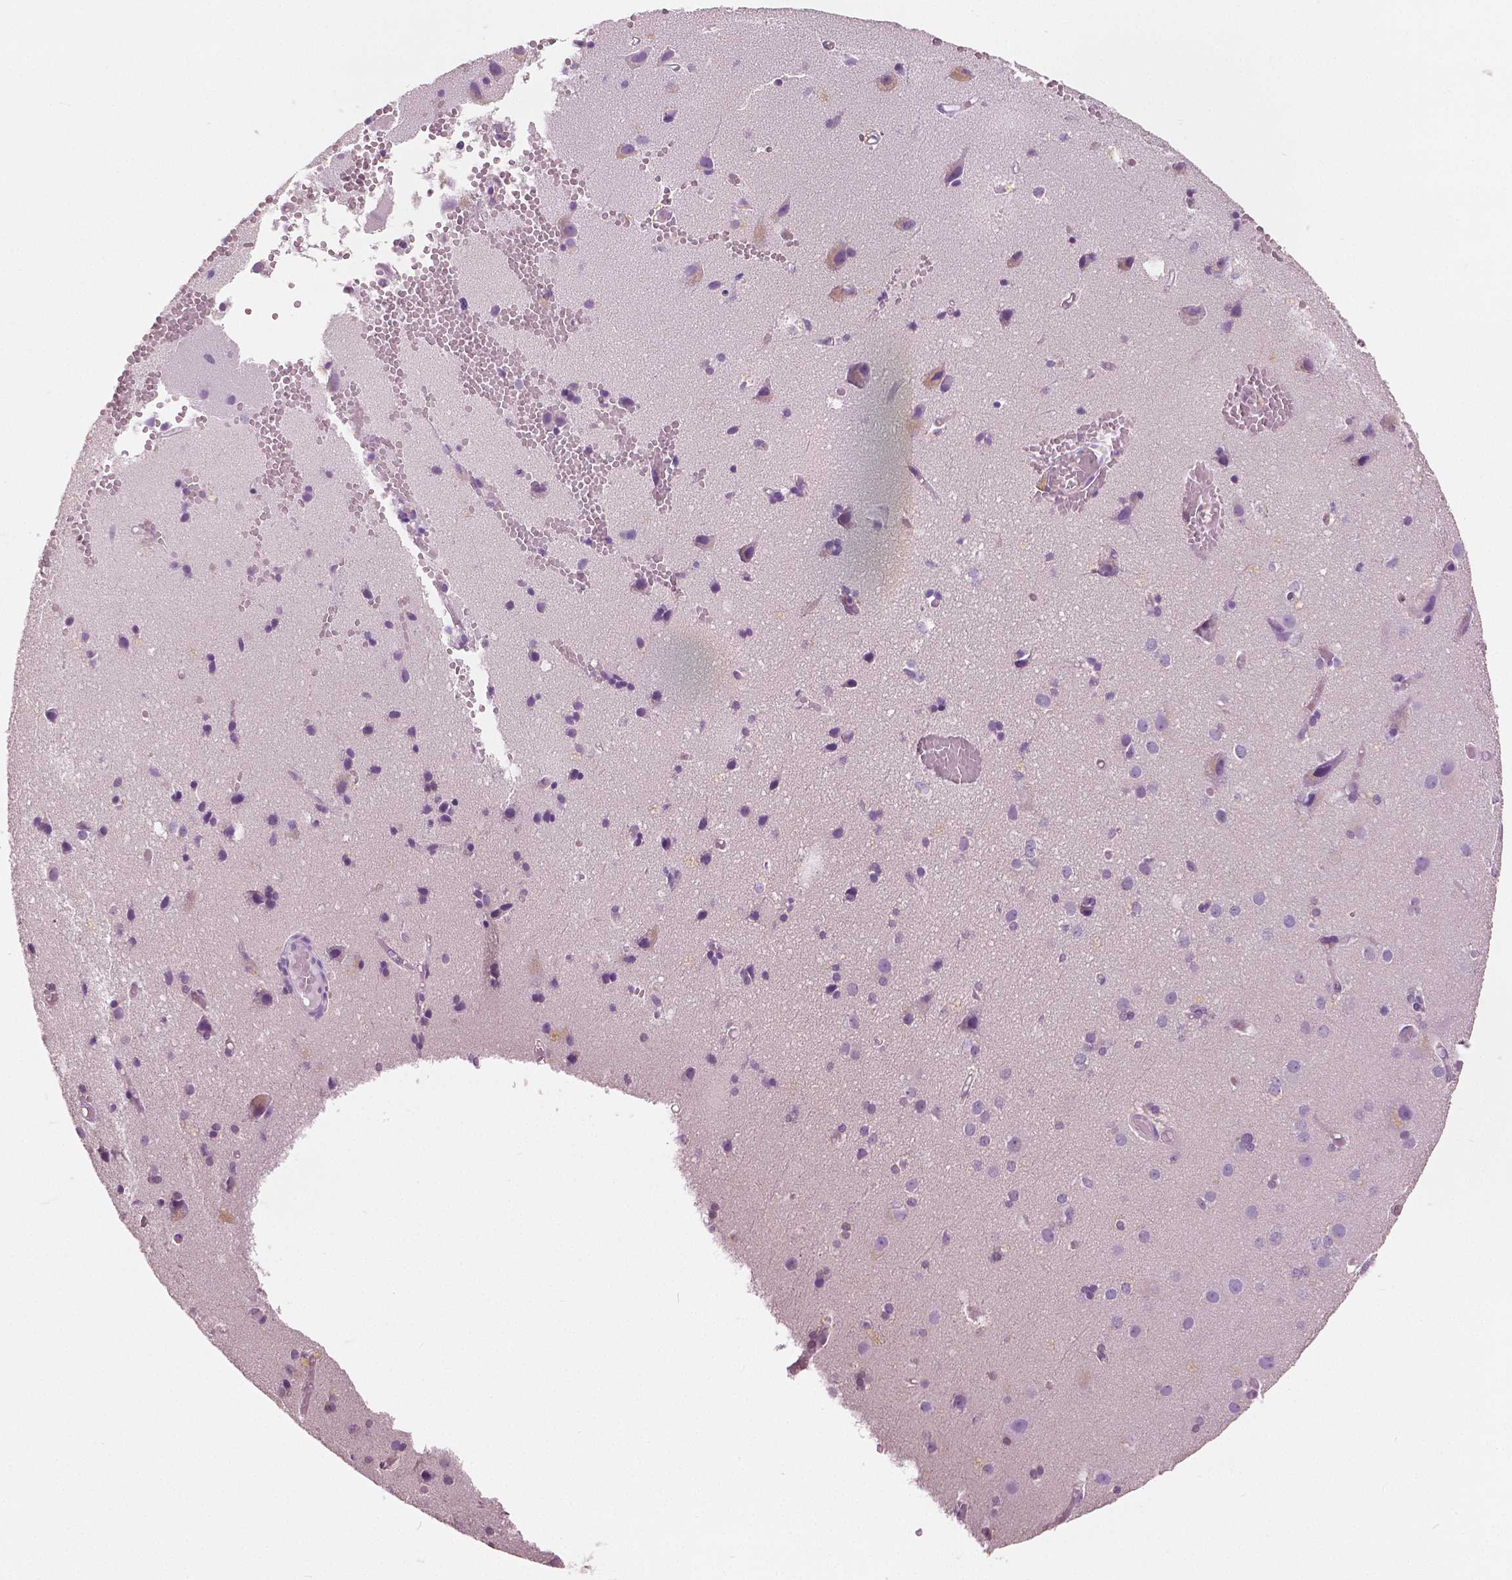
{"staining": {"intensity": "negative", "quantity": "none", "location": "none"}, "tissue": "cerebral cortex", "cell_type": "Endothelial cells", "image_type": "normal", "snomed": [{"axis": "morphology", "description": "Normal tissue, NOS"}, {"axis": "morphology", "description": "Glioma, malignant, High grade"}, {"axis": "topography", "description": "Cerebral cortex"}], "caption": "Immunohistochemical staining of normal human cerebral cortex shows no significant staining in endothelial cells. (IHC, brightfield microscopy, high magnification).", "gene": "TKFC", "patient": {"sex": "male", "age": 71}}